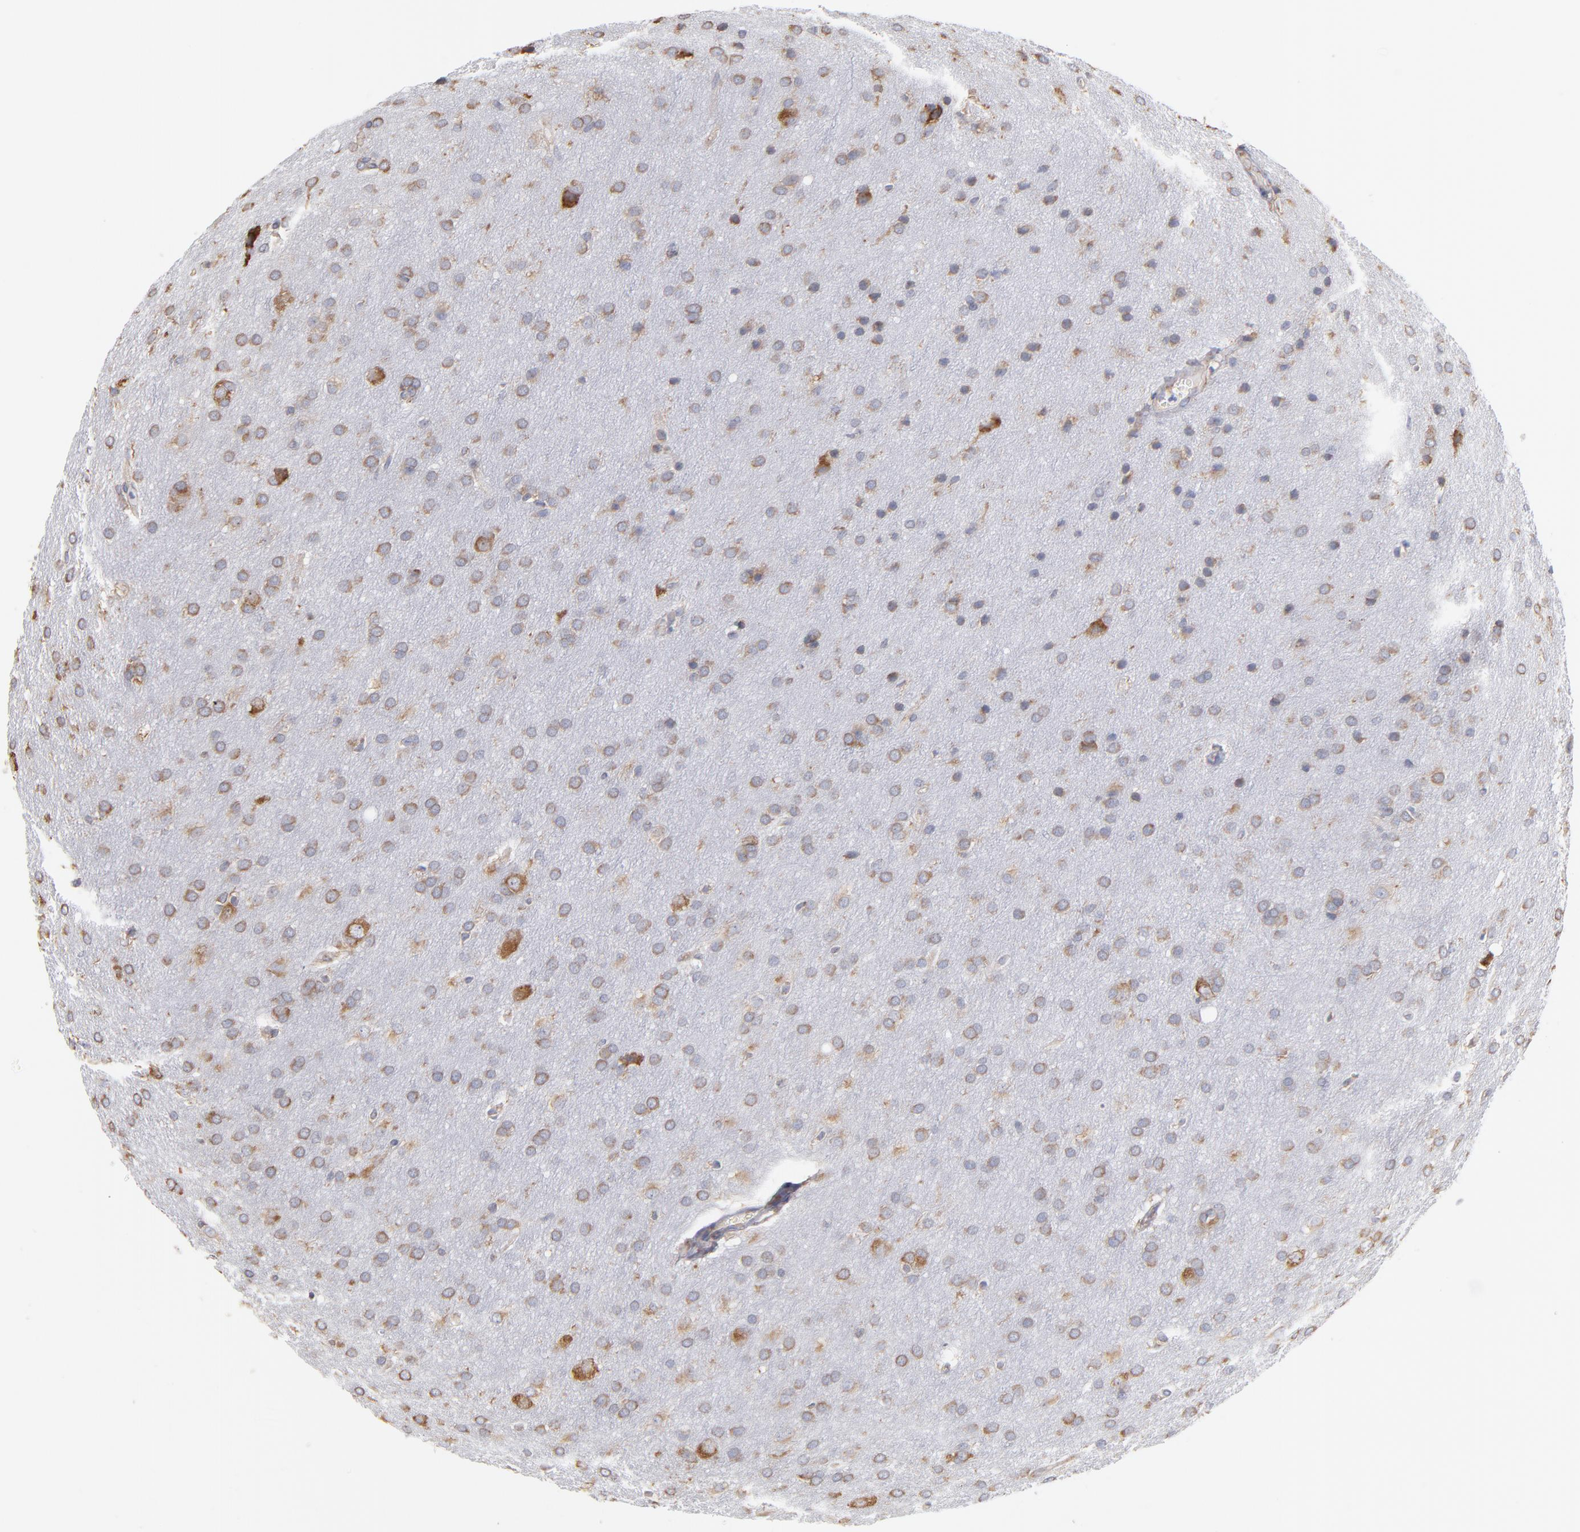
{"staining": {"intensity": "weak", "quantity": ">75%", "location": "cytoplasmic/membranous"}, "tissue": "glioma", "cell_type": "Tumor cells", "image_type": "cancer", "snomed": [{"axis": "morphology", "description": "Glioma, malignant, Low grade"}, {"axis": "topography", "description": "Brain"}], "caption": "Immunohistochemistry (IHC) histopathology image of human glioma stained for a protein (brown), which demonstrates low levels of weak cytoplasmic/membranous staining in about >75% of tumor cells.", "gene": "RPL9", "patient": {"sex": "female", "age": 32}}